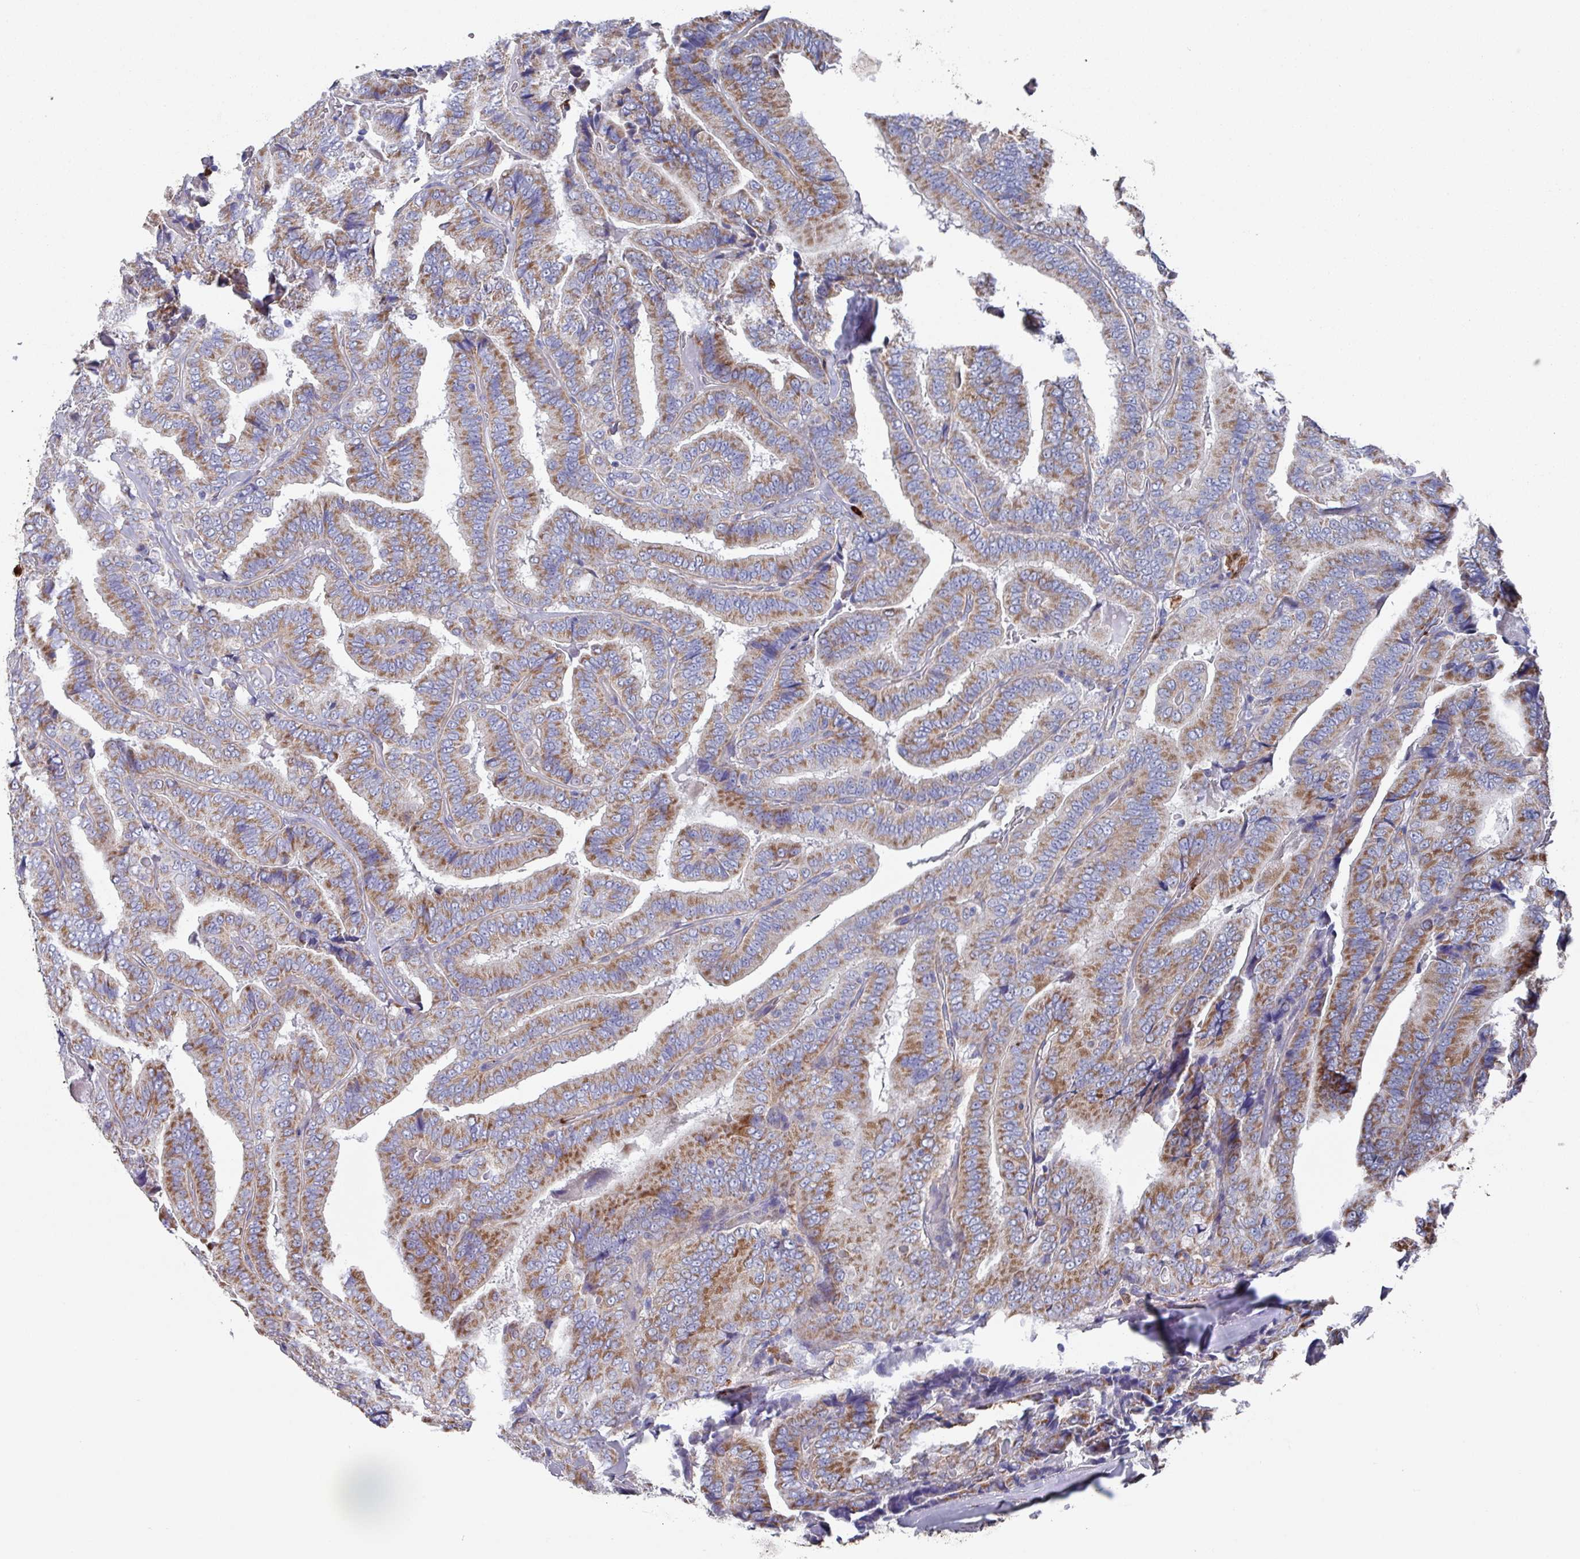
{"staining": {"intensity": "moderate", "quantity": ">75%", "location": "cytoplasmic/membranous"}, "tissue": "thyroid cancer", "cell_type": "Tumor cells", "image_type": "cancer", "snomed": [{"axis": "morphology", "description": "Papillary adenocarcinoma, NOS"}, {"axis": "topography", "description": "Thyroid gland"}], "caption": "Human papillary adenocarcinoma (thyroid) stained with a brown dye reveals moderate cytoplasmic/membranous positive staining in about >75% of tumor cells.", "gene": "UQCC2", "patient": {"sex": "male", "age": 61}}